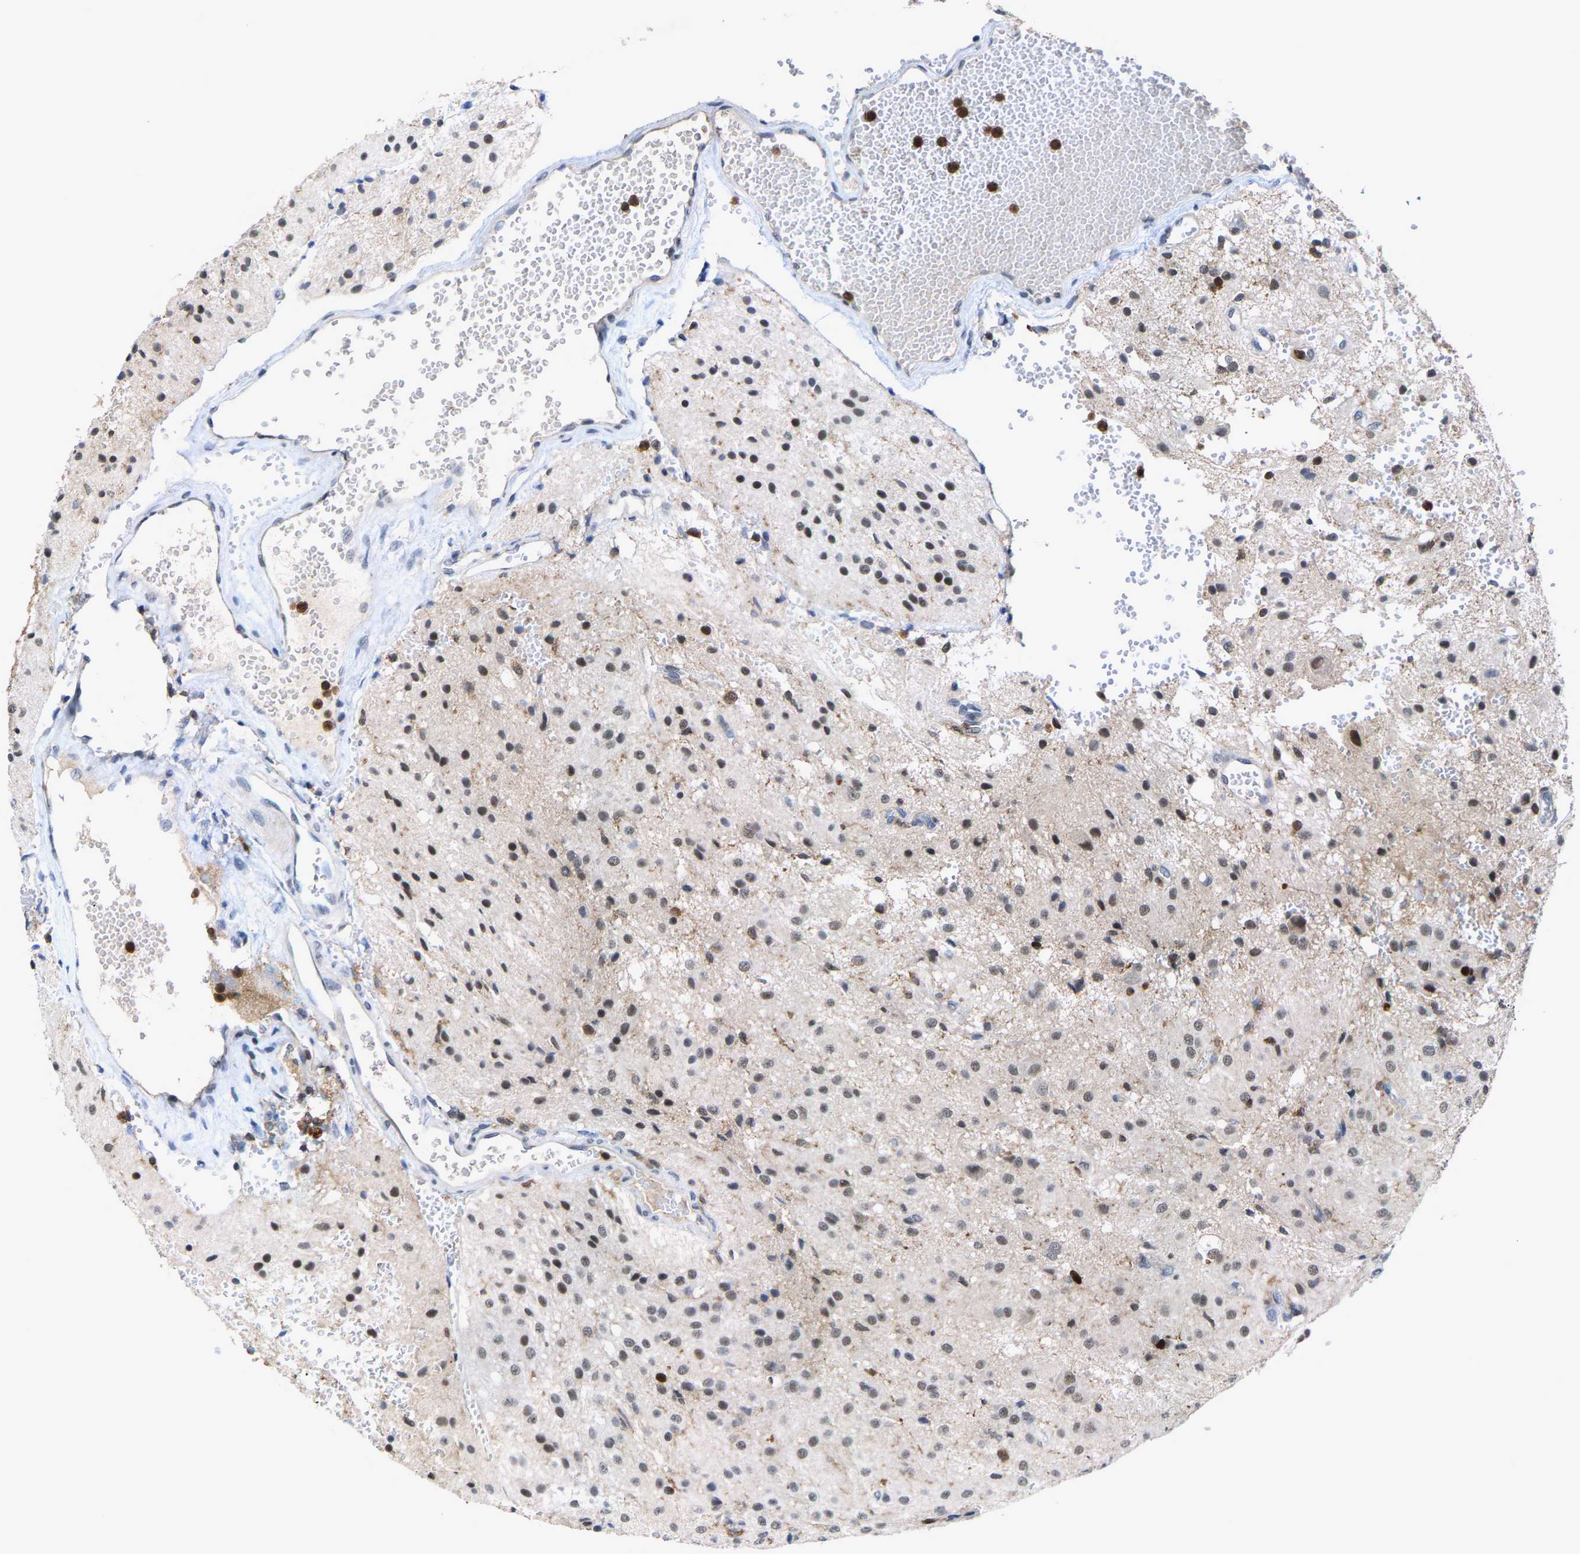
{"staining": {"intensity": "moderate", "quantity": ">75%", "location": "nuclear"}, "tissue": "glioma", "cell_type": "Tumor cells", "image_type": "cancer", "snomed": [{"axis": "morphology", "description": "Glioma, malignant, High grade"}, {"axis": "topography", "description": "Brain"}], "caption": "DAB (3,3'-diaminobenzidine) immunohistochemical staining of malignant glioma (high-grade) demonstrates moderate nuclear protein positivity in approximately >75% of tumor cells.", "gene": "FGD3", "patient": {"sex": "female", "age": 59}}